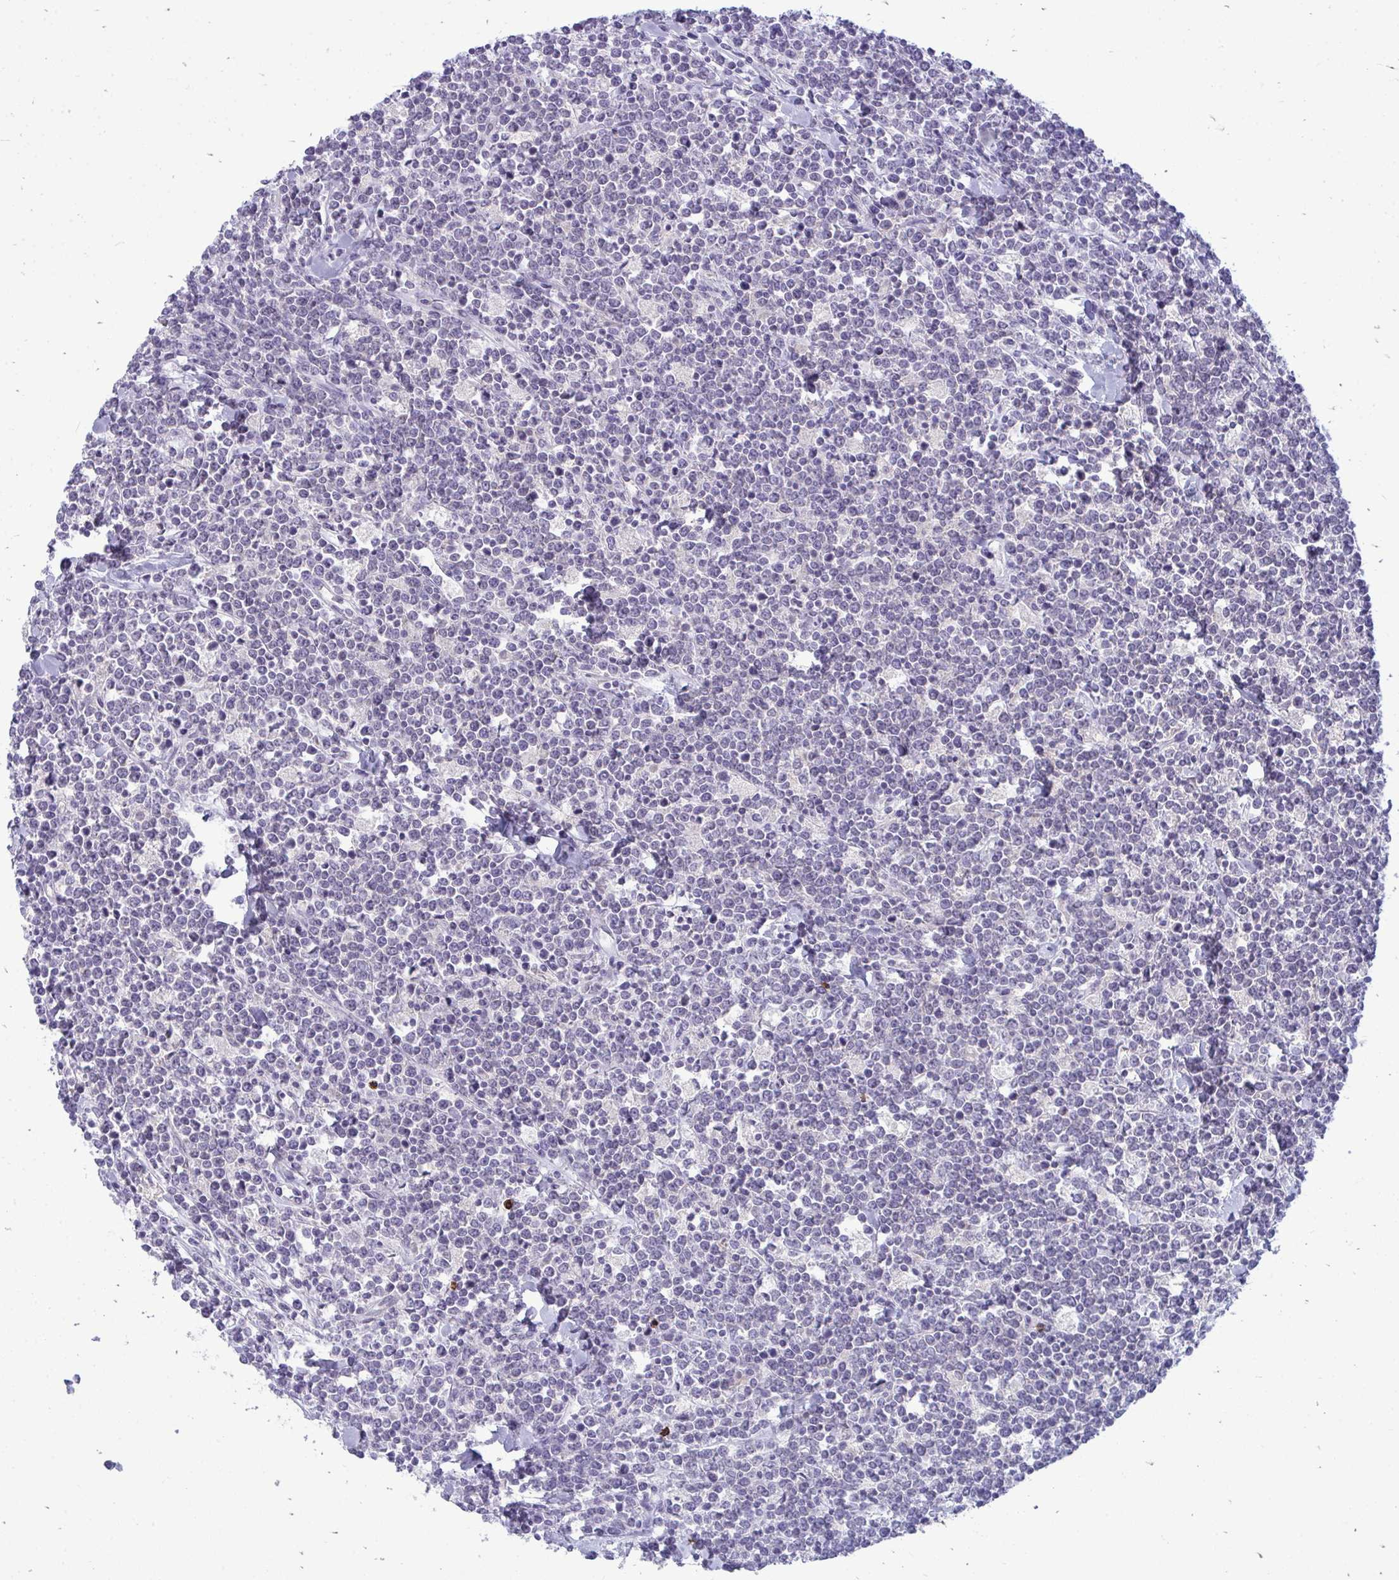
{"staining": {"intensity": "negative", "quantity": "none", "location": "none"}, "tissue": "lymphoma", "cell_type": "Tumor cells", "image_type": "cancer", "snomed": [{"axis": "morphology", "description": "Malignant lymphoma, non-Hodgkin's type, High grade"}, {"axis": "topography", "description": "Small intestine"}, {"axis": "topography", "description": "Colon"}], "caption": "High power microscopy micrograph of an immunohistochemistry (IHC) micrograph of lymphoma, revealing no significant staining in tumor cells. Brightfield microscopy of immunohistochemistry stained with DAB (brown) and hematoxylin (blue), captured at high magnification.", "gene": "ACSL5", "patient": {"sex": "male", "age": 8}}